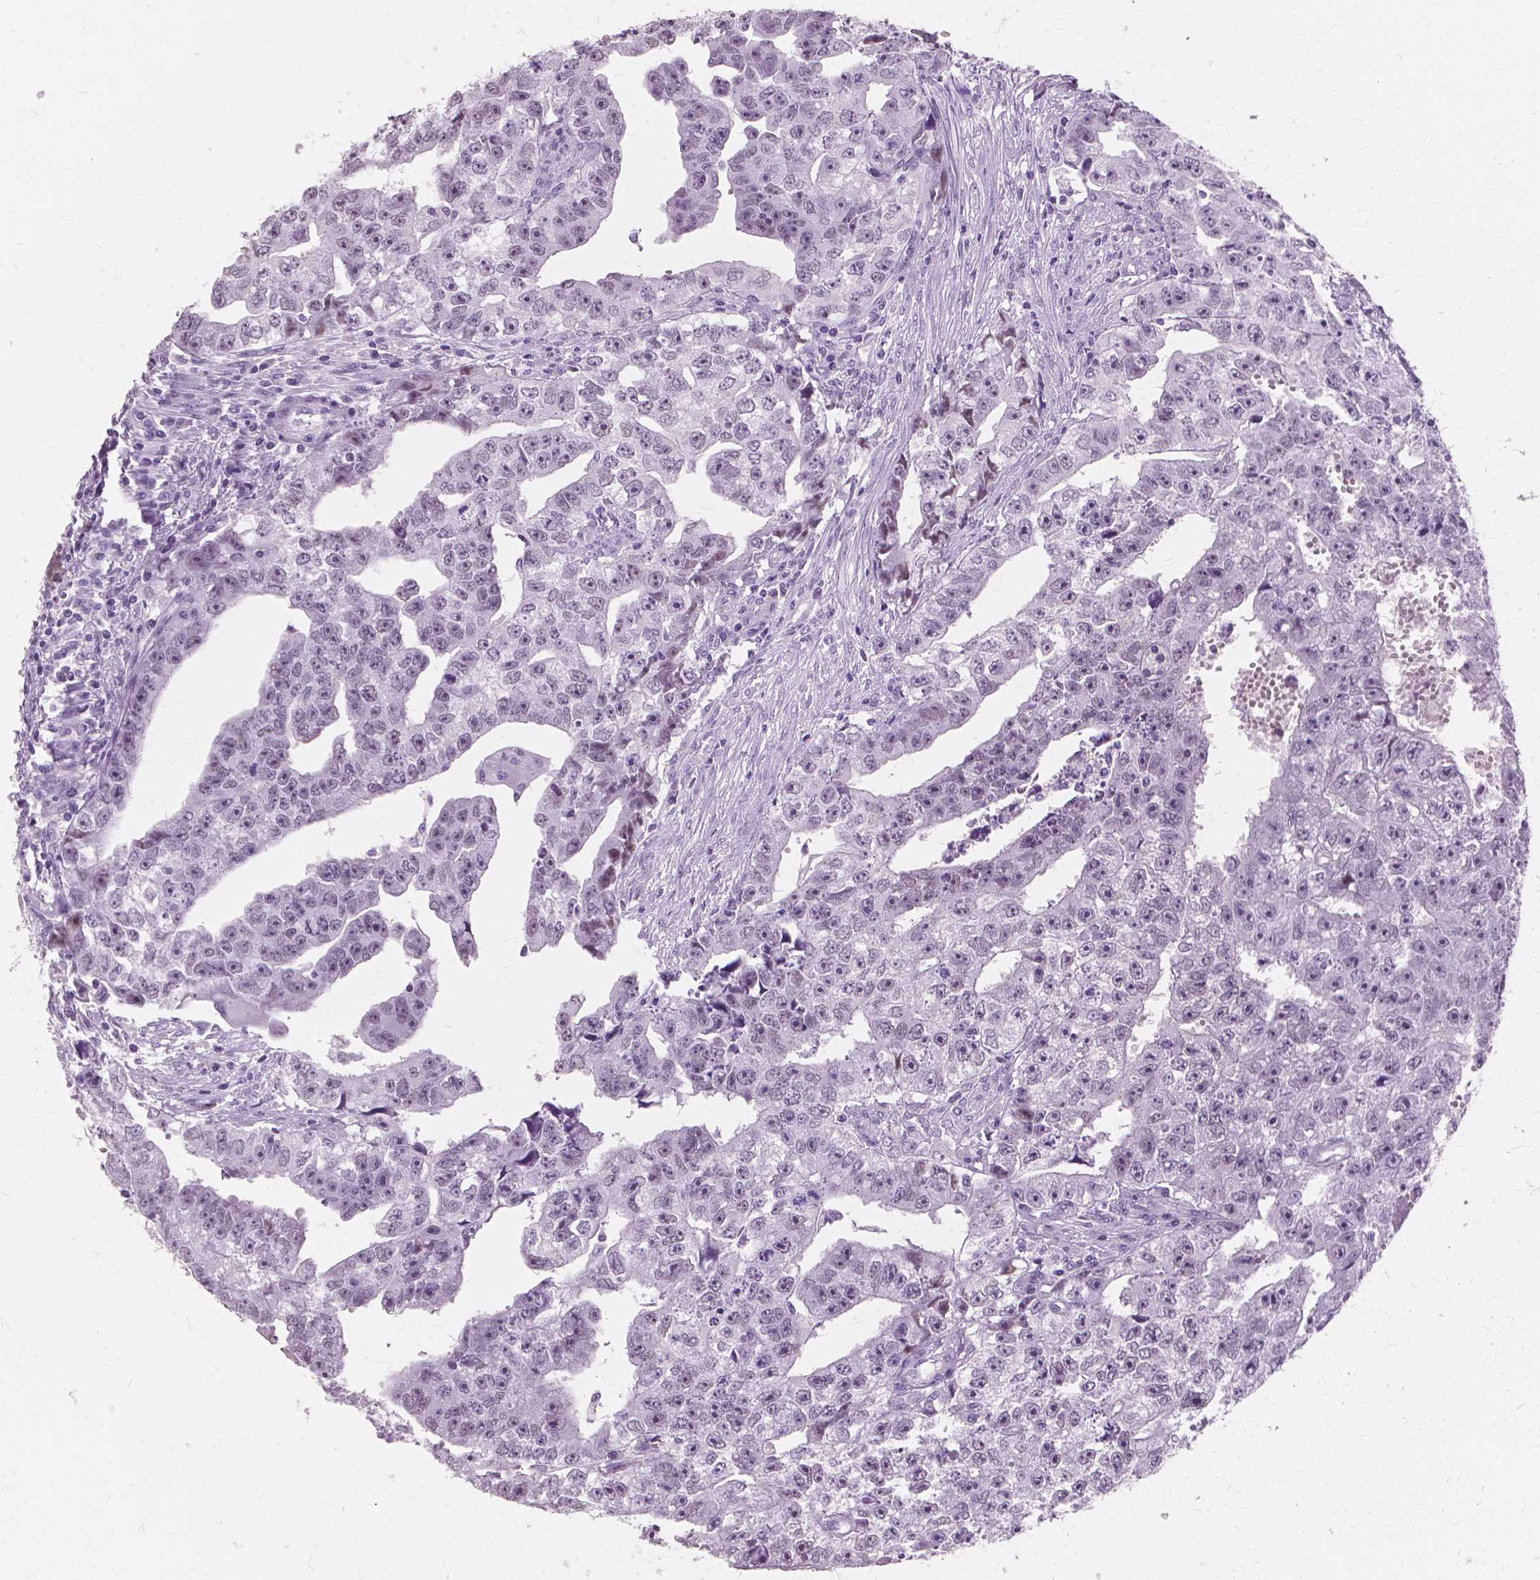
{"staining": {"intensity": "weak", "quantity": "<25%", "location": "nuclear"}, "tissue": "testis cancer", "cell_type": "Tumor cells", "image_type": "cancer", "snomed": [{"axis": "morphology", "description": "Carcinoma, Embryonal, NOS"}, {"axis": "morphology", "description": "Teratoma, malignant, NOS"}, {"axis": "topography", "description": "Testis"}], "caption": "Immunohistochemical staining of human testis cancer (embryonal carcinoma) exhibits no significant staining in tumor cells.", "gene": "SFTPD", "patient": {"sex": "male", "age": 24}}